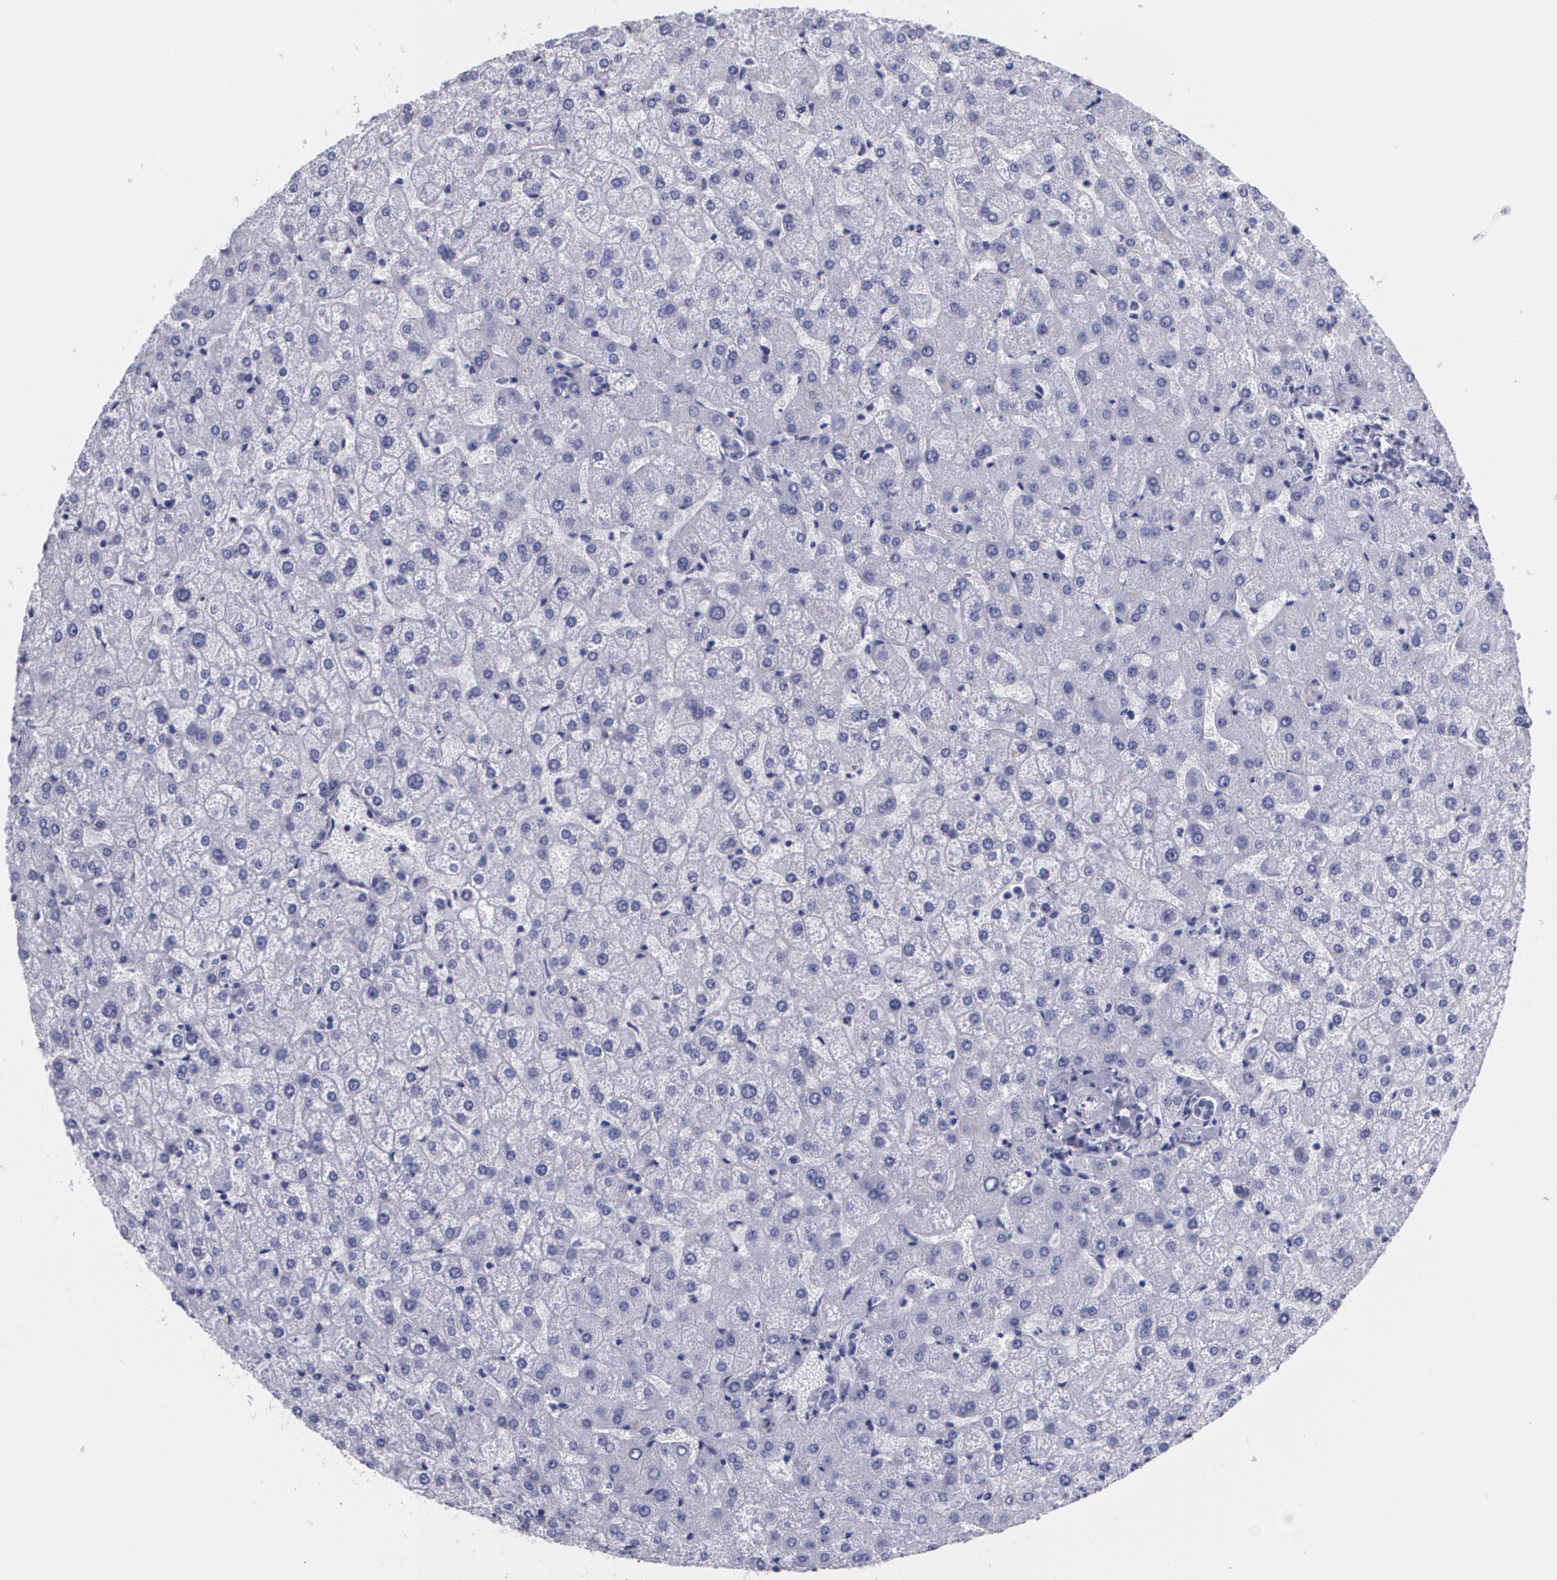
{"staining": {"intensity": "negative", "quantity": "none", "location": "none"}, "tissue": "liver", "cell_type": "Cholangiocytes", "image_type": "normal", "snomed": [{"axis": "morphology", "description": "Normal tissue, NOS"}, {"axis": "topography", "description": "Liver"}], "caption": "Histopathology image shows no significant protein positivity in cholangiocytes of normal liver. (Stains: DAB (3,3'-diaminobenzidine) immunohistochemistry with hematoxylin counter stain, Microscopy: brightfield microscopy at high magnification).", "gene": "TP53", "patient": {"sex": "female", "age": 32}}